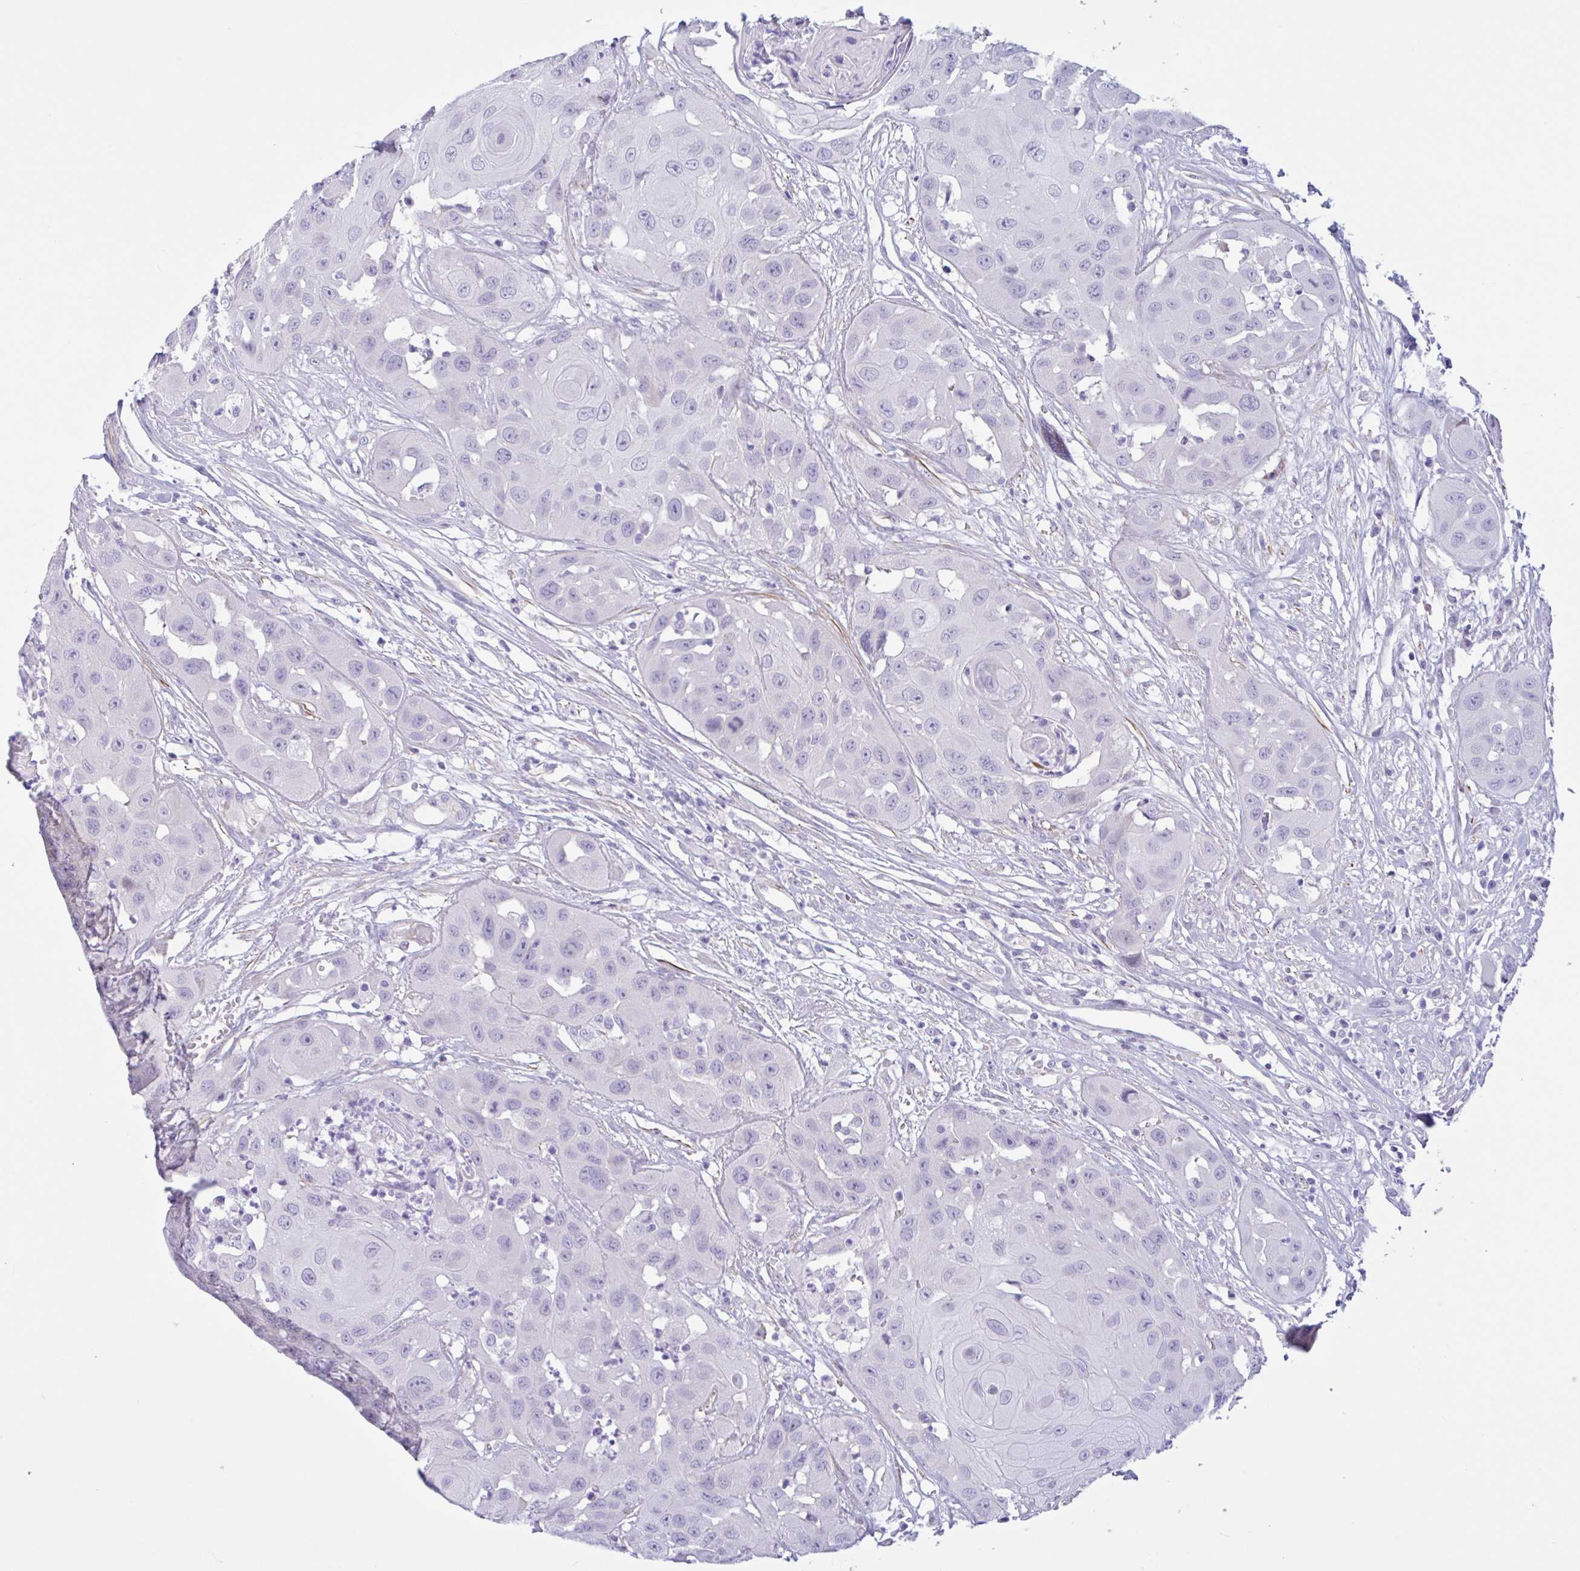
{"staining": {"intensity": "negative", "quantity": "none", "location": "none"}, "tissue": "head and neck cancer", "cell_type": "Tumor cells", "image_type": "cancer", "snomed": [{"axis": "morphology", "description": "Squamous cell carcinoma, NOS"}, {"axis": "topography", "description": "Head-Neck"}], "caption": "IHC photomicrograph of human head and neck squamous cell carcinoma stained for a protein (brown), which exhibits no staining in tumor cells.", "gene": "AHCYL2", "patient": {"sex": "male", "age": 83}}